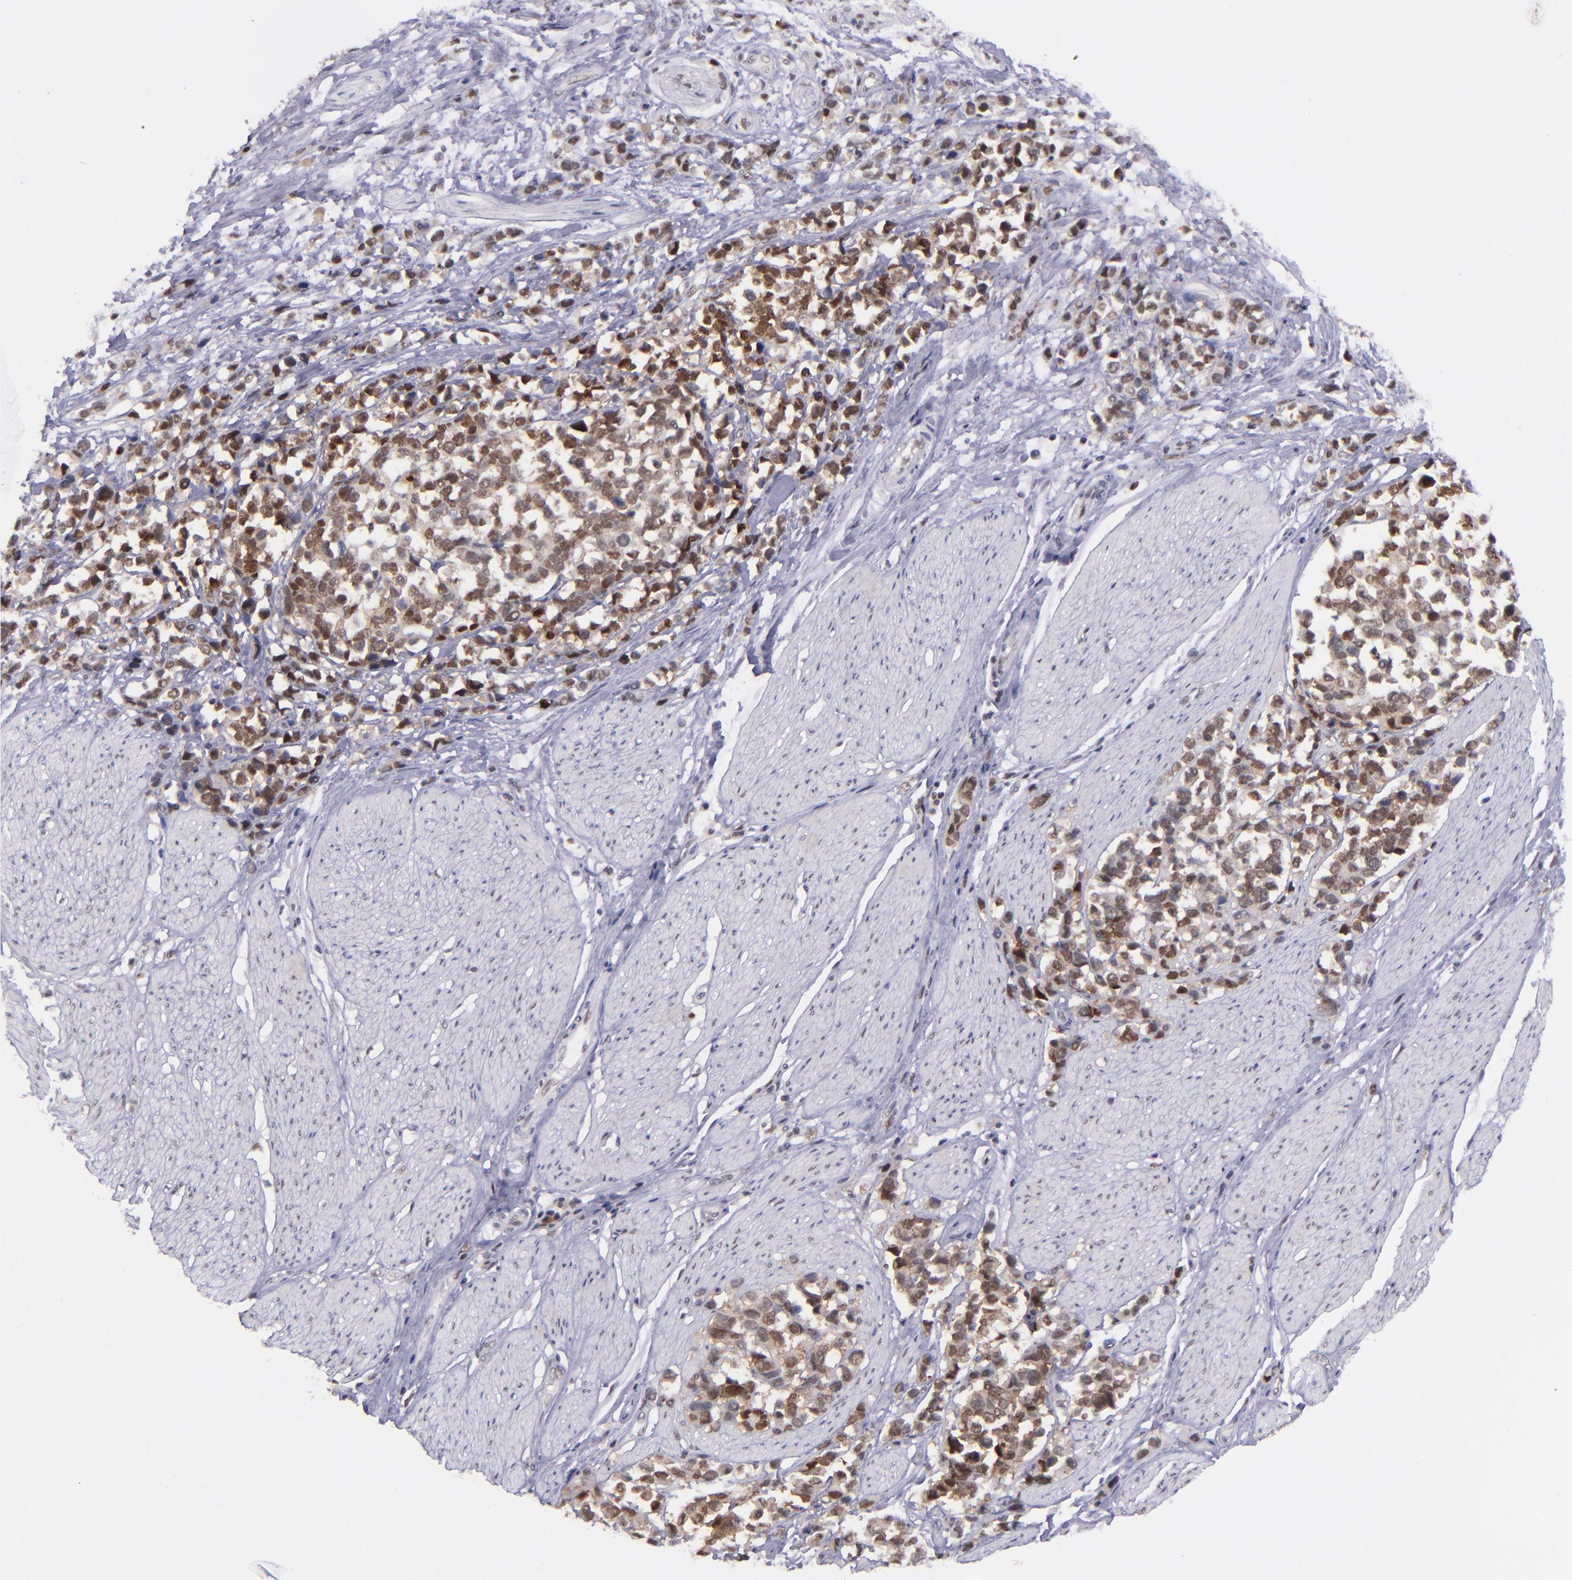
{"staining": {"intensity": "strong", "quantity": ">75%", "location": "cytoplasmic/membranous,nuclear"}, "tissue": "stomach cancer", "cell_type": "Tumor cells", "image_type": "cancer", "snomed": [{"axis": "morphology", "description": "Adenocarcinoma, NOS"}, {"axis": "topography", "description": "Stomach, upper"}], "caption": "Immunohistochemistry of human stomach adenocarcinoma displays high levels of strong cytoplasmic/membranous and nuclear expression in about >75% of tumor cells.", "gene": "BAG1", "patient": {"sex": "male", "age": 71}}